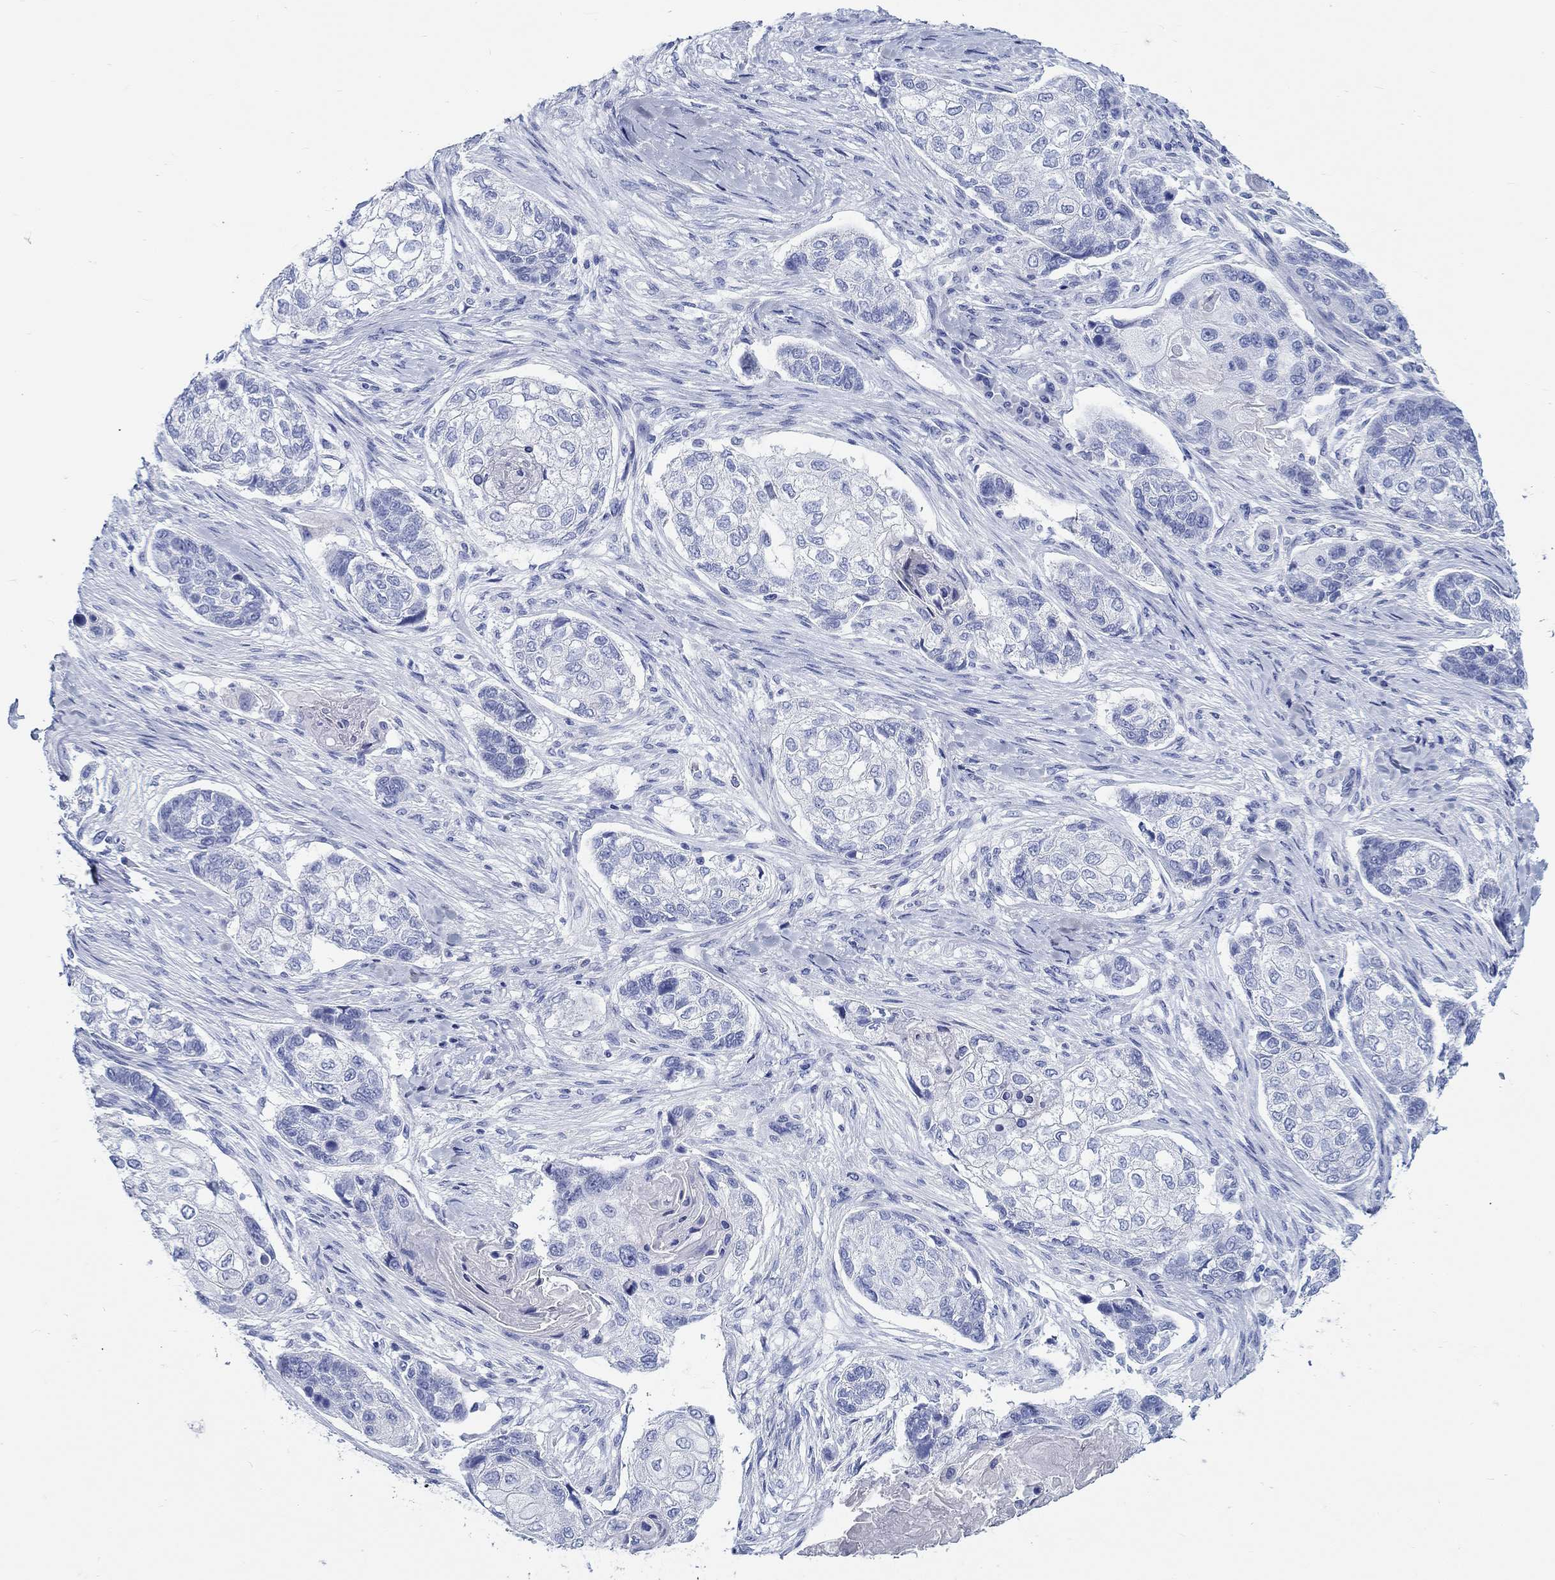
{"staining": {"intensity": "negative", "quantity": "none", "location": "none"}, "tissue": "lung cancer", "cell_type": "Tumor cells", "image_type": "cancer", "snomed": [{"axis": "morphology", "description": "Normal tissue, NOS"}, {"axis": "morphology", "description": "Squamous cell carcinoma, NOS"}, {"axis": "topography", "description": "Bronchus"}, {"axis": "topography", "description": "Lung"}], "caption": "There is no significant expression in tumor cells of lung cancer.", "gene": "RD3L", "patient": {"sex": "male", "age": 69}}